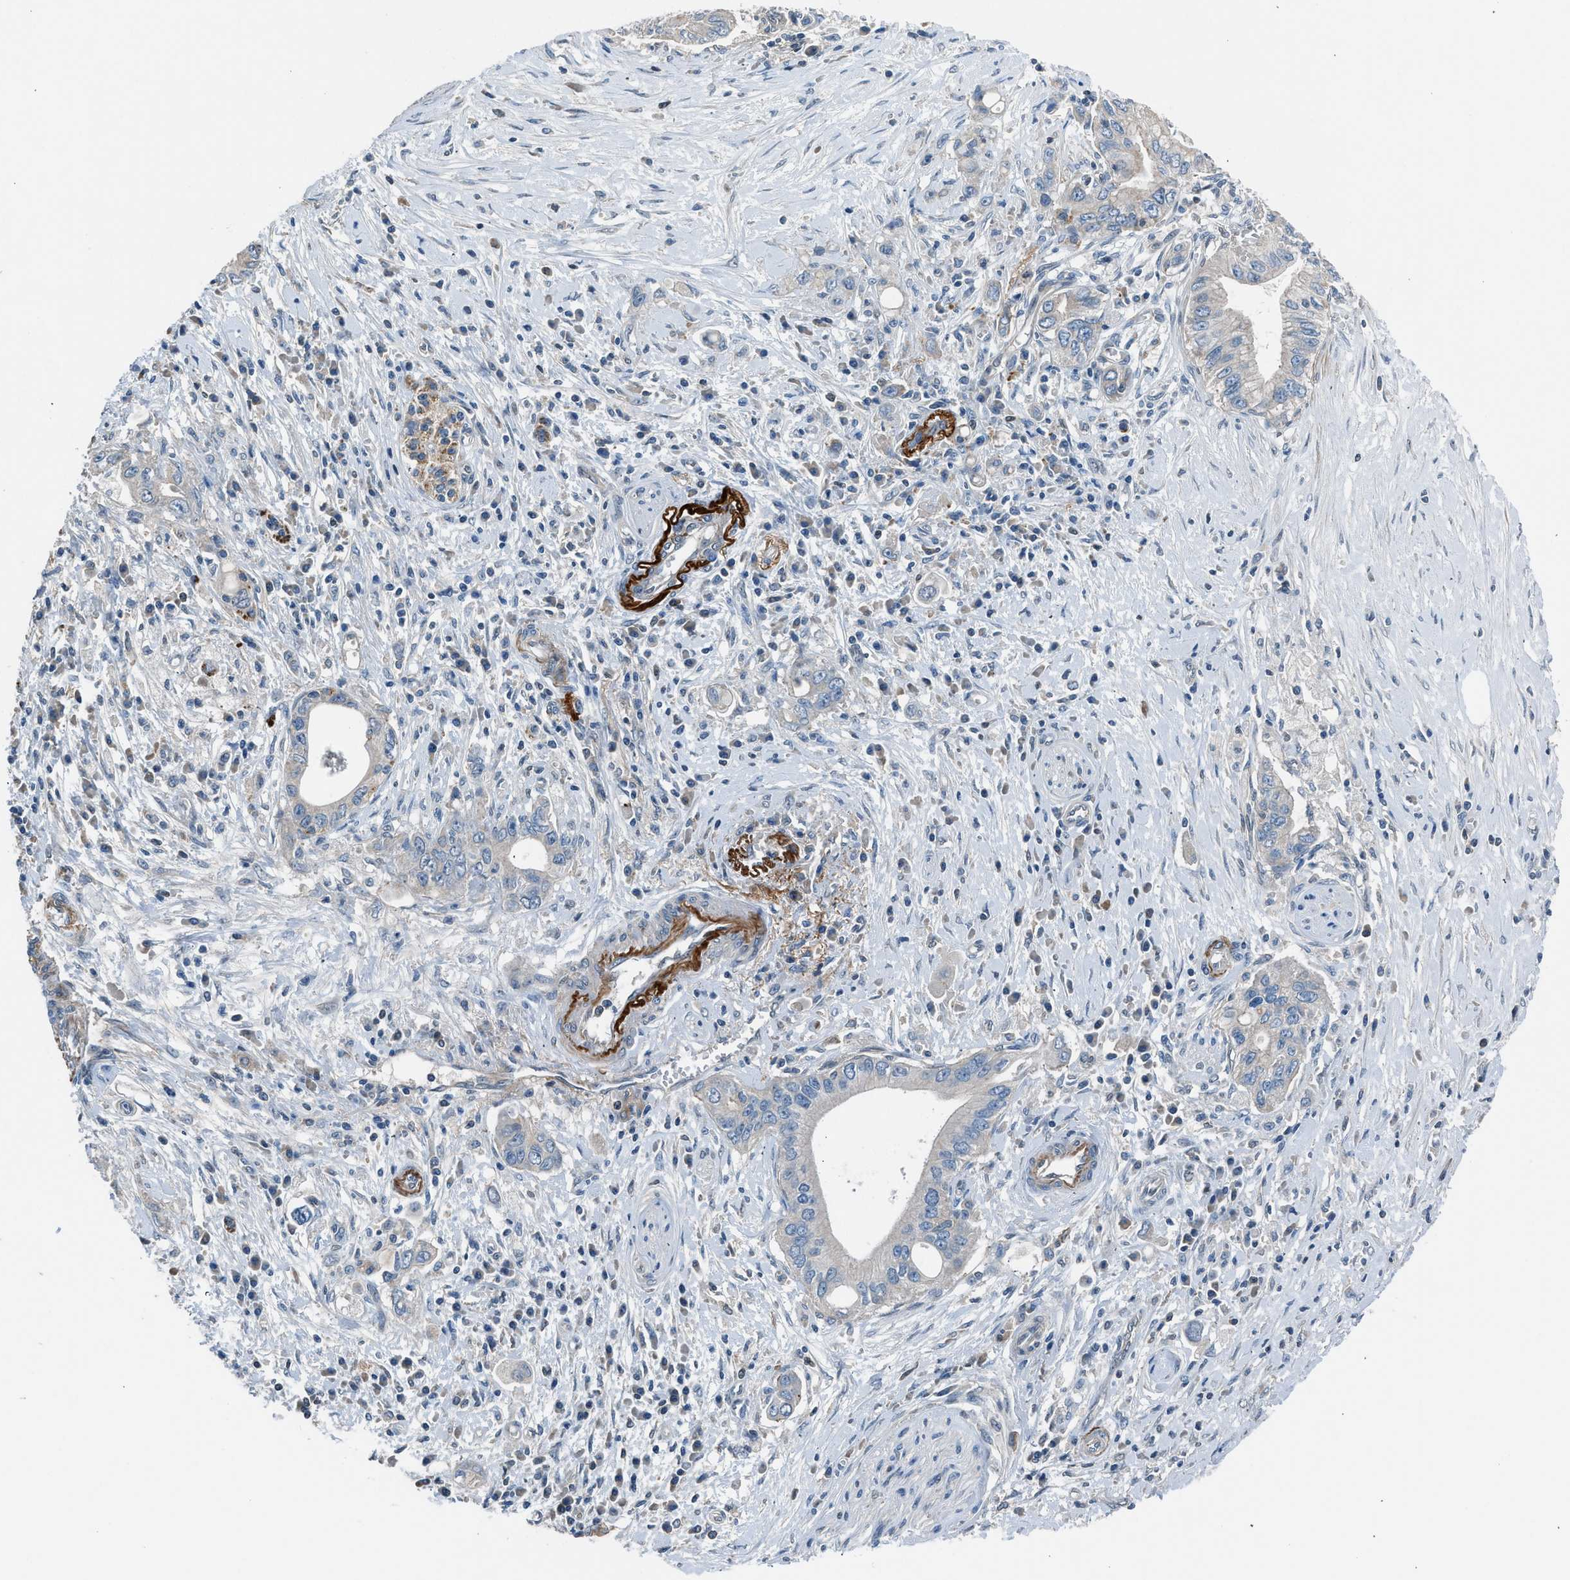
{"staining": {"intensity": "weak", "quantity": "25%-75%", "location": "cytoplasmic/membranous"}, "tissue": "pancreatic cancer", "cell_type": "Tumor cells", "image_type": "cancer", "snomed": [{"axis": "morphology", "description": "Adenocarcinoma, NOS"}, {"axis": "topography", "description": "Pancreas"}], "caption": "Tumor cells show weak cytoplasmic/membranous positivity in approximately 25%-75% of cells in pancreatic adenocarcinoma.", "gene": "LMLN", "patient": {"sex": "female", "age": 73}}